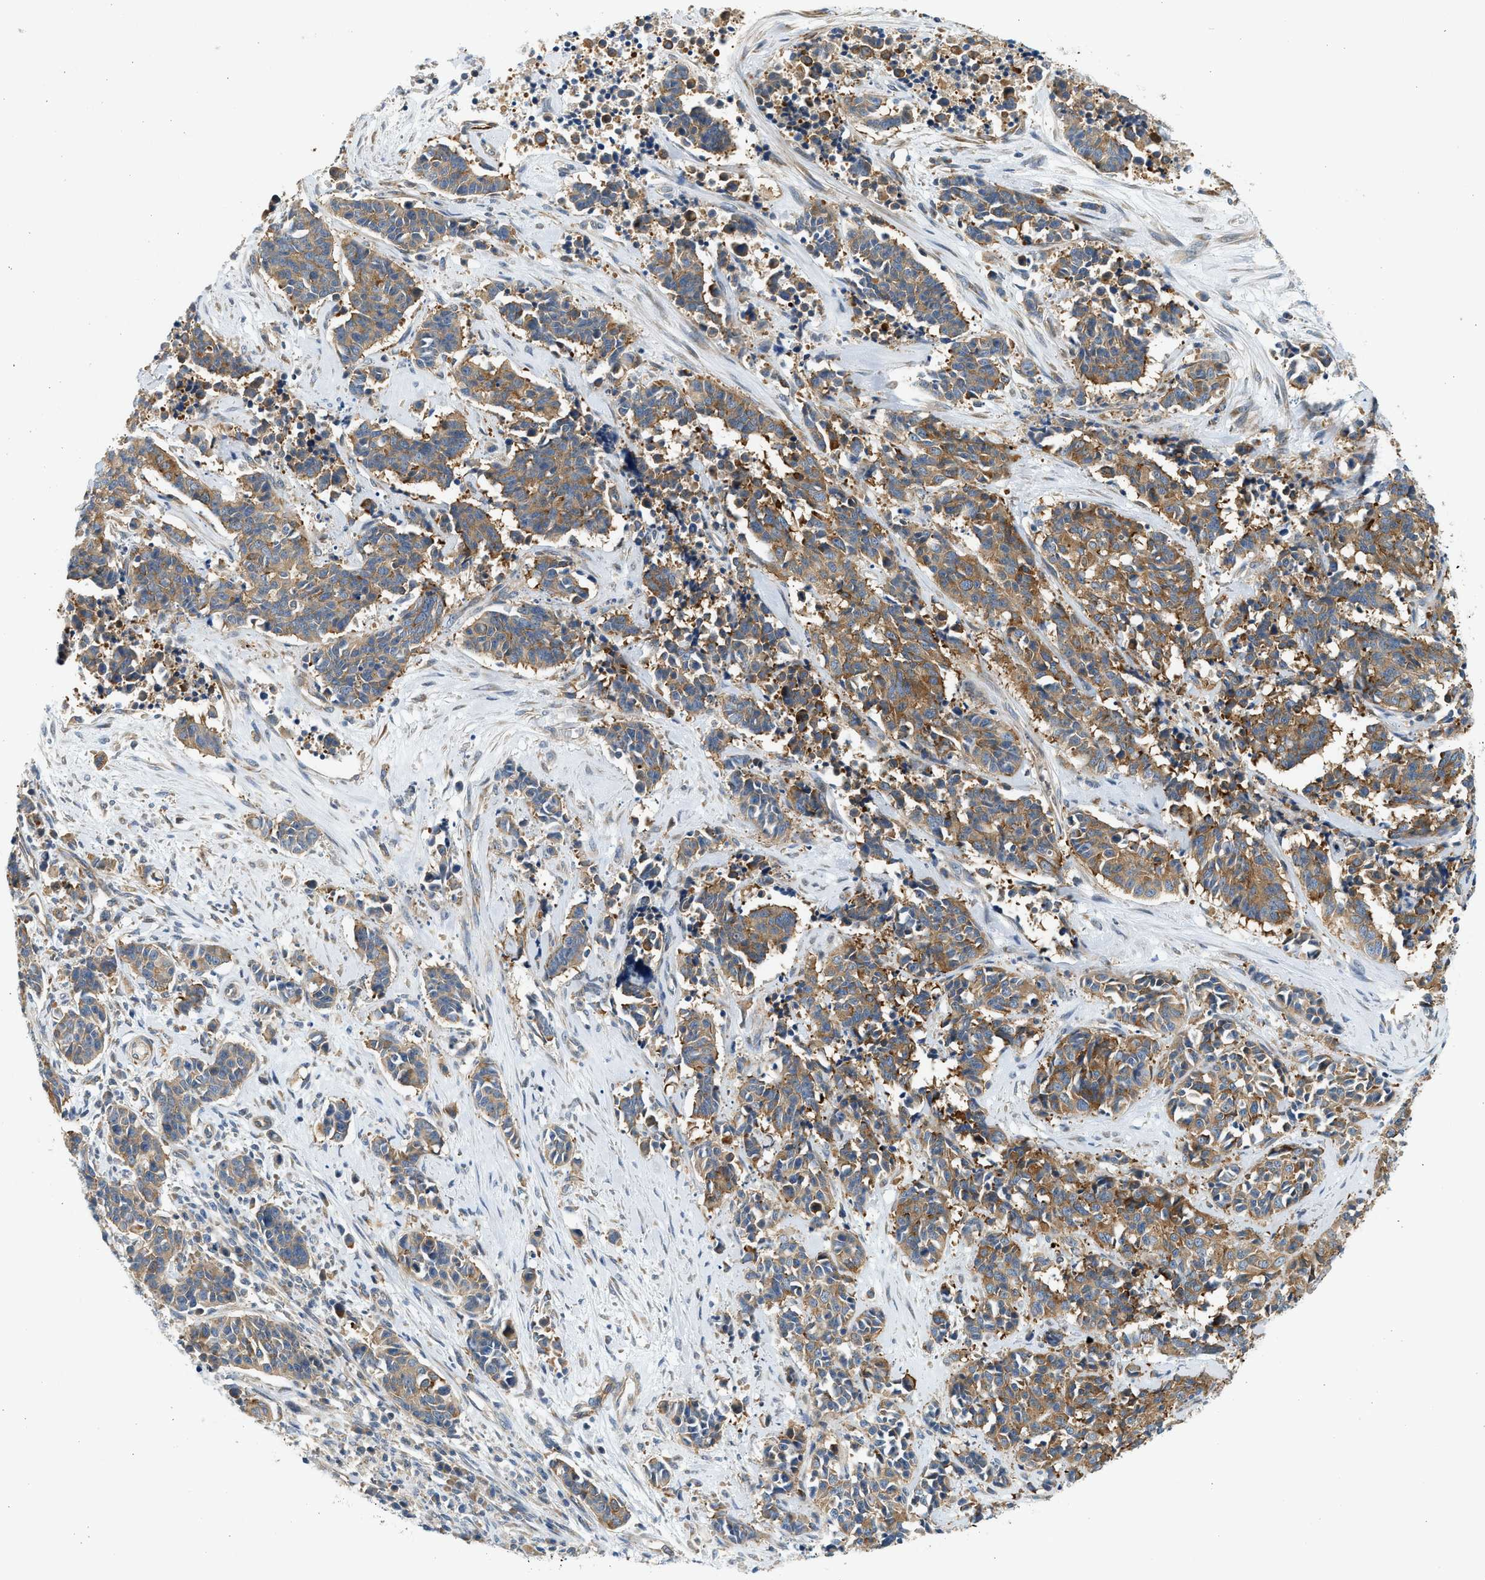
{"staining": {"intensity": "moderate", "quantity": ">75%", "location": "cytoplasmic/membranous"}, "tissue": "cervical cancer", "cell_type": "Tumor cells", "image_type": "cancer", "snomed": [{"axis": "morphology", "description": "Squamous cell carcinoma, NOS"}, {"axis": "topography", "description": "Cervix"}], "caption": "The micrograph demonstrates a brown stain indicating the presence of a protein in the cytoplasmic/membranous of tumor cells in cervical cancer (squamous cell carcinoma). (DAB (3,3'-diaminobenzidine) IHC, brown staining for protein, blue staining for nuclei).", "gene": "KDELR2", "patient": {"sex": "female", "age": 35}}